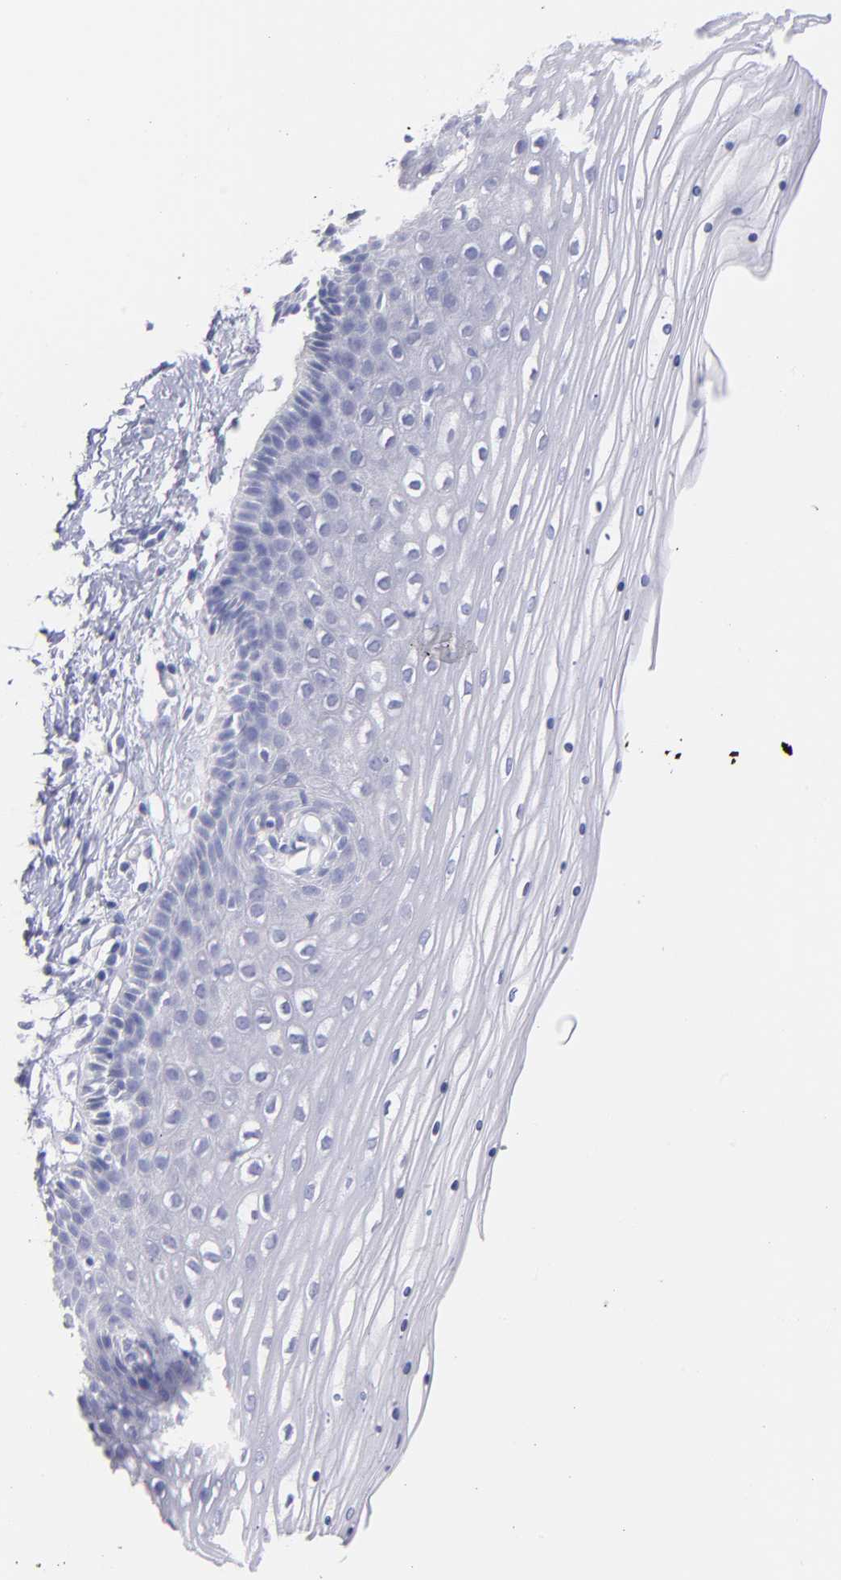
{"staining": {"intensity": "negative", "quantity": "none", "location": "none"}, "tissue": "cervix", "cell_type": "Glandular cells", "image_type": "normal", "snomed": [{"axis": "morphology", "description": "Normal tissue, NOS"}, {"axis": "topography", "description": "Cervix"}], "caption": "A photomicrograph of human cervix is negative for staining in glandular cells. The staining is performed using DAB (3,3'-diaminobenzidine) brown chromogen with nuclei counter-stained in using hematoxylin.", "gene": "SCGN", "patient": {"sex": "female", "age": 39}}